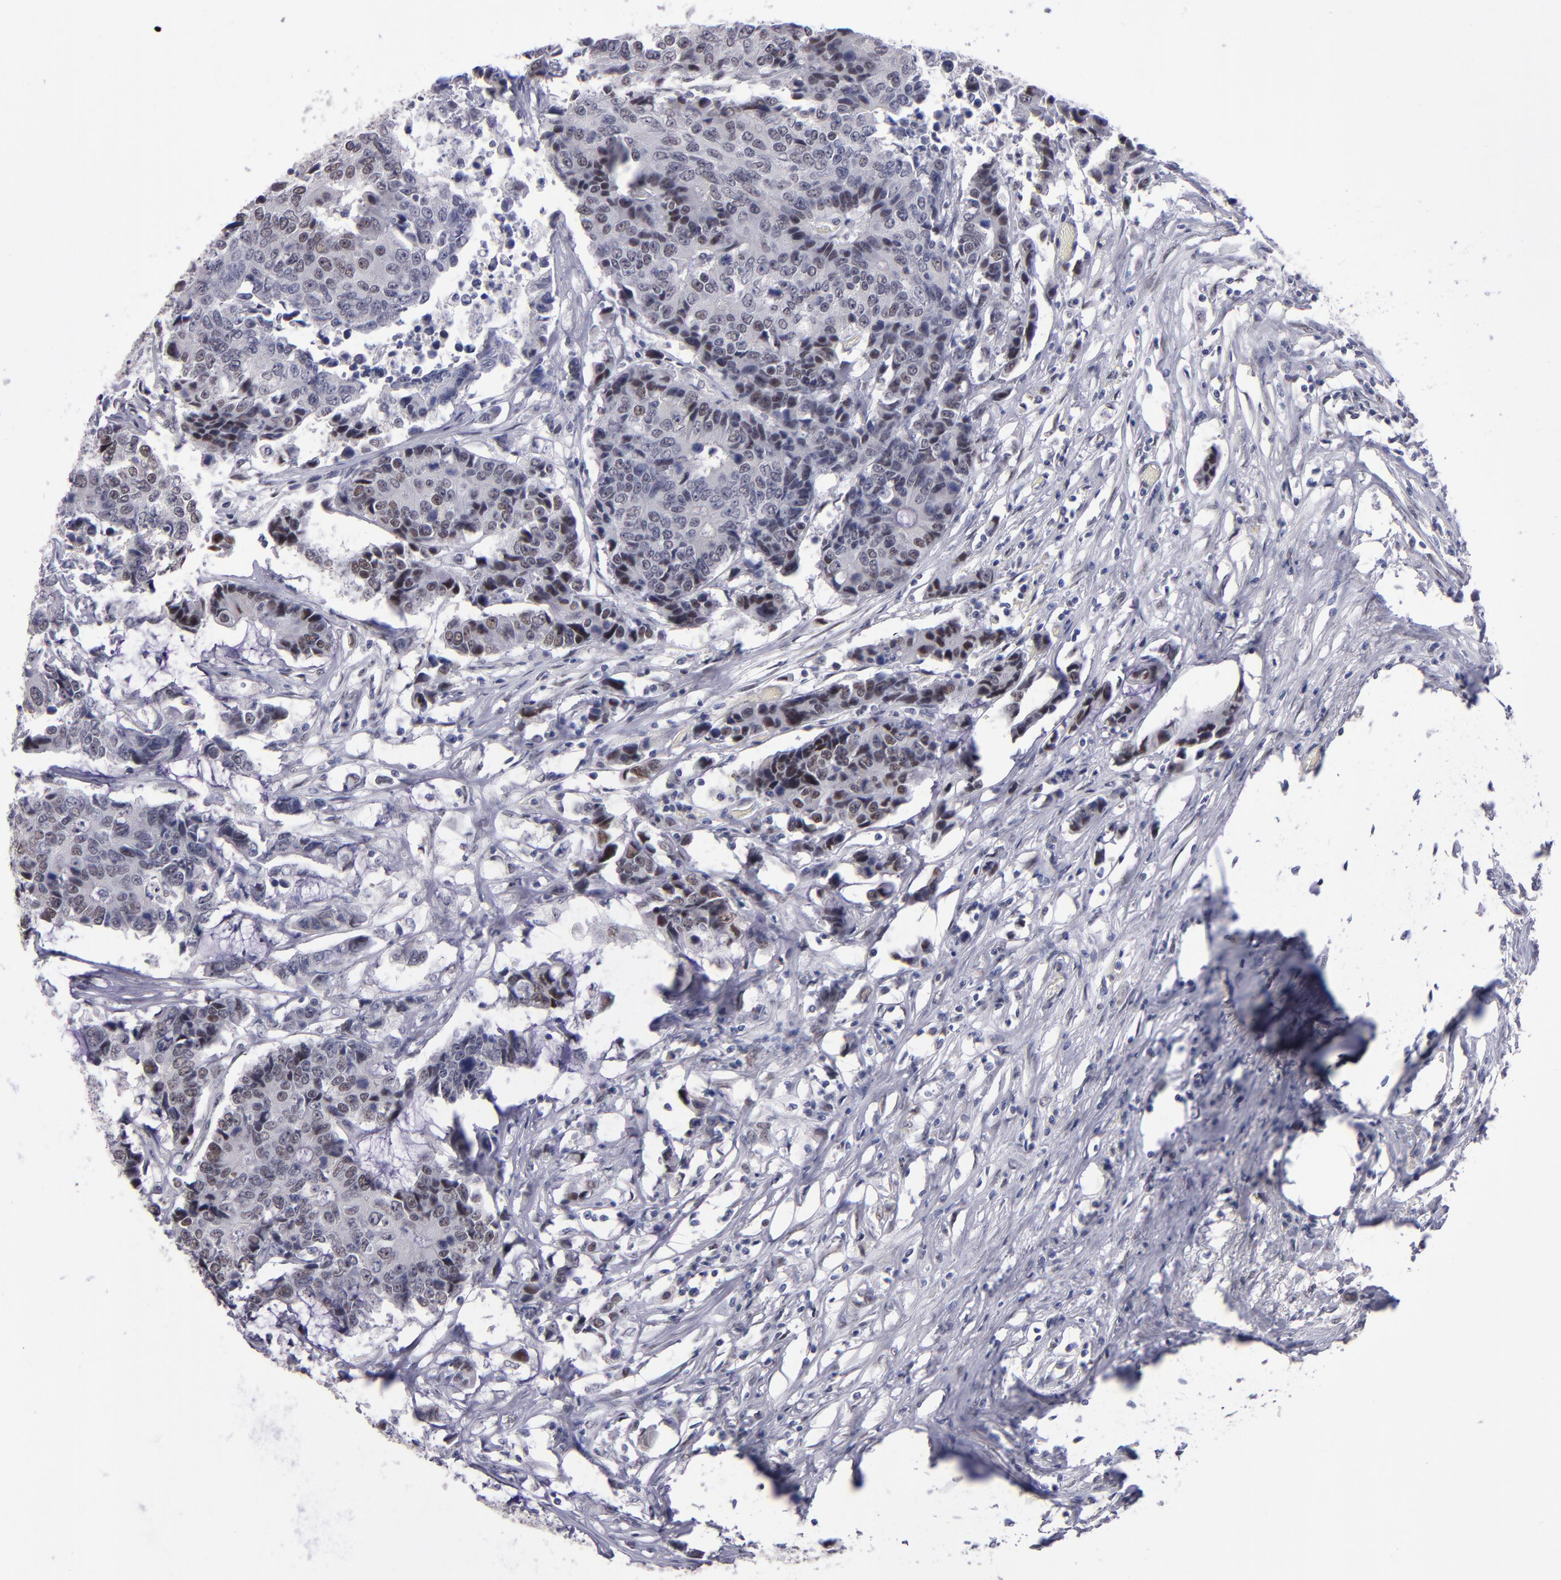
{"staining": {"intensity": "weak", "quantity": "25%-75%", "location": "nuclear"}, "tissue": "colorectal cancer", "cell_type": "Tumor cells", "image_type": "cancer", "snomed": [{"axis": "morphology", "description": "Adenocarcinoma, NOS"}, {"axis": "topography", "description": "Colon"}], "caption": "IHC histopathology image of neoplastic tissue: colorectal adenocarcinoma stained using IHC demonstrates low levels of weak protein expression localized specifically in the nuclear of tumor cells, appearing as a nuclear brown color.", "gene": "OTUB2", "patient": {"sex": "female", "age": 86}}